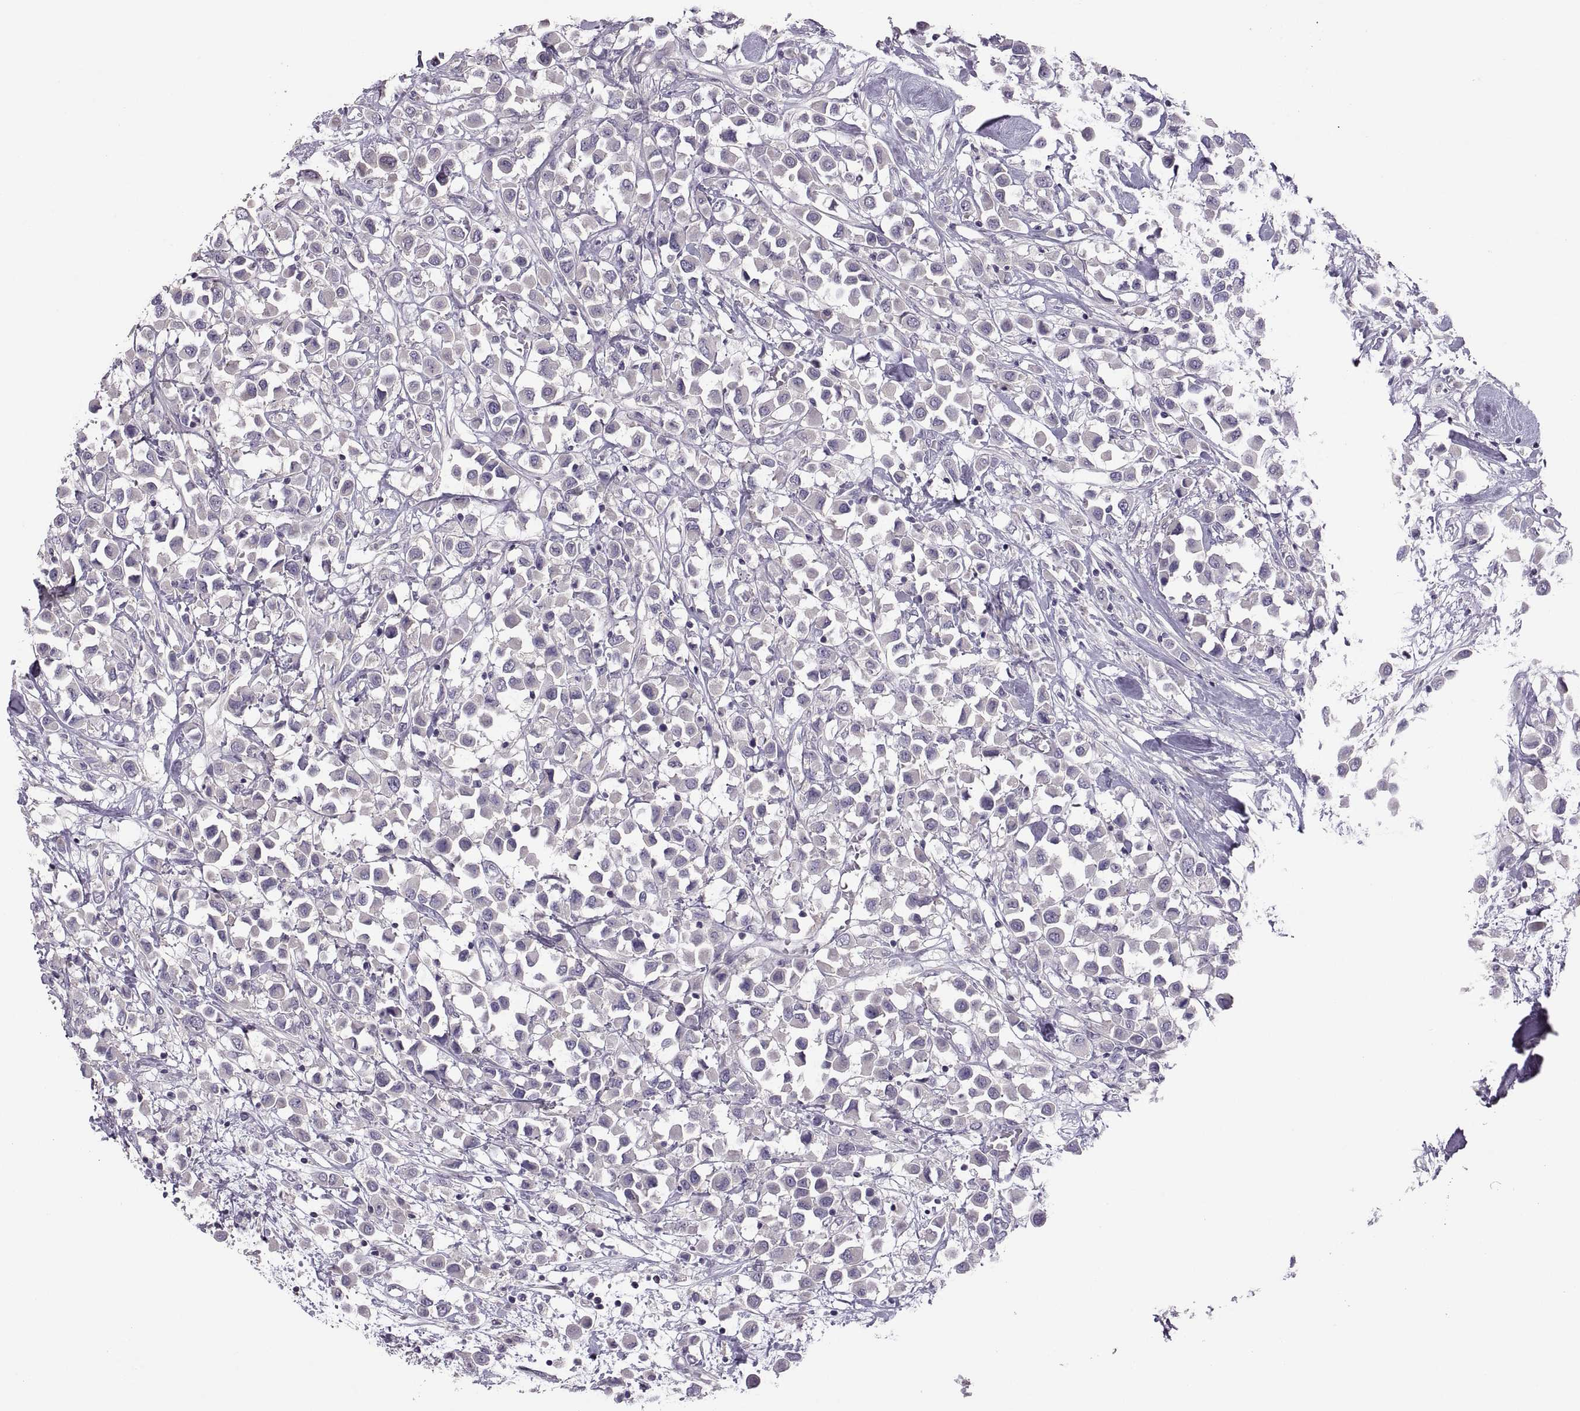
{"staining": {"intensity": "negative", "quantity": "none", "location": "none"}, "tissue": "breast cancer", "cell_type": "Tumor cells", "image_type": "cancer", "snomed": [{"axis": "morphology", "description": "Duct carcinoma"}, {"axis": "topography", "description": "Breast"}], "caption": "An immunohistochemistry photomicrograph of breast cancer (intraductal carcinoma) is shown. There is no staining in tumor cells of breast cancer (intraductal carcinoma).", "gene": "TBX19", "patient": {"sex": "female", "age": 61}}